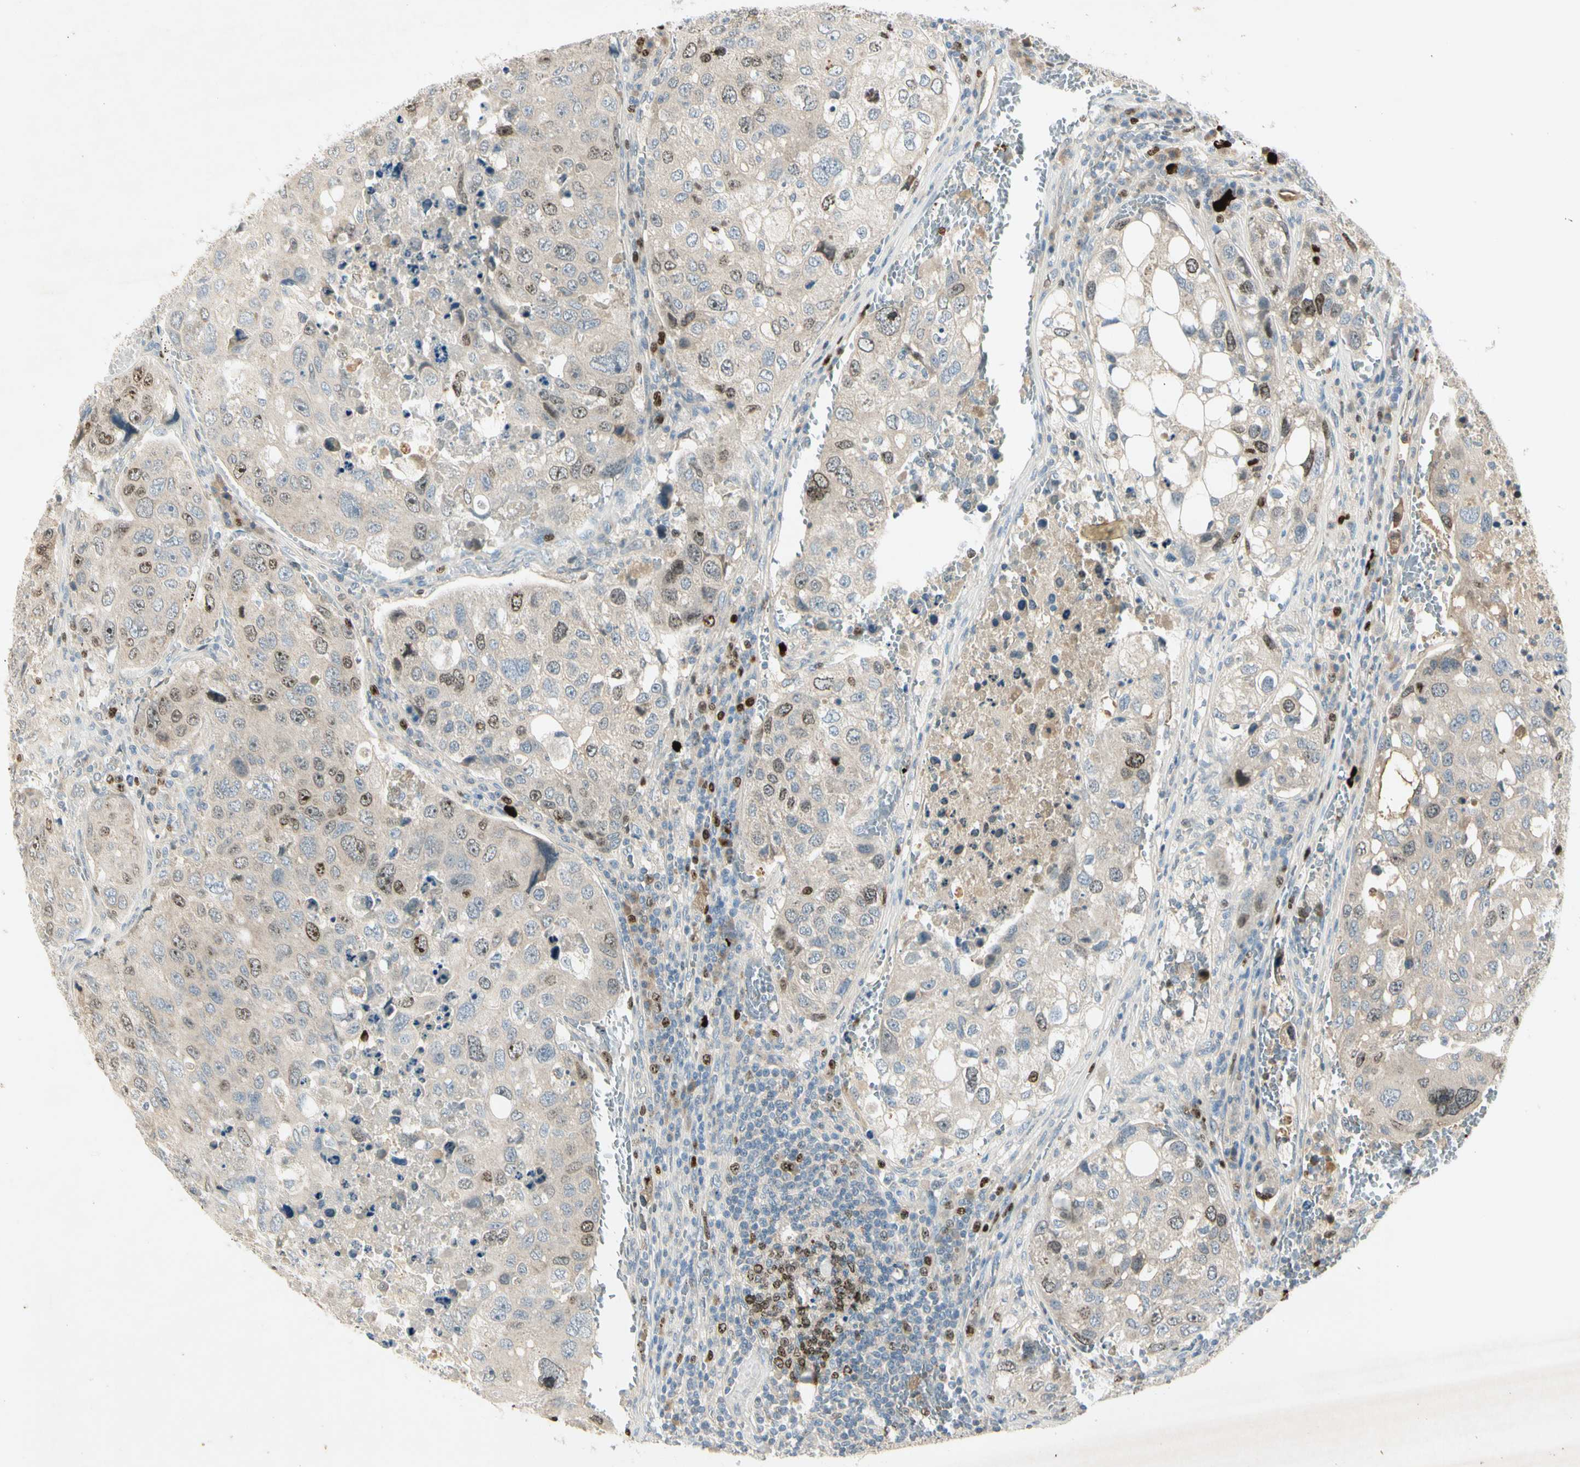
{"staining": {"intensity": "moderate", "quantity": "<25%", "location": "nuclear"}, "tissue": "urothelial cancer", "cell_type": "Tumor cells", "image_type": "cancer", "snomed": [{"axis": "morphology", "description": "Urothelial carcinoma, High grade"}, {"axis": "topography", "description": "Lymph node"}, {"axis": "topography", "description": "Urinary bladder"}], "caption": "Urothelial cancer tissue reveals moderate nuclear staining in approximately <25% of tumor cells", "gene": "PITX1", "patient": {"sex": "male", "age": 51}}